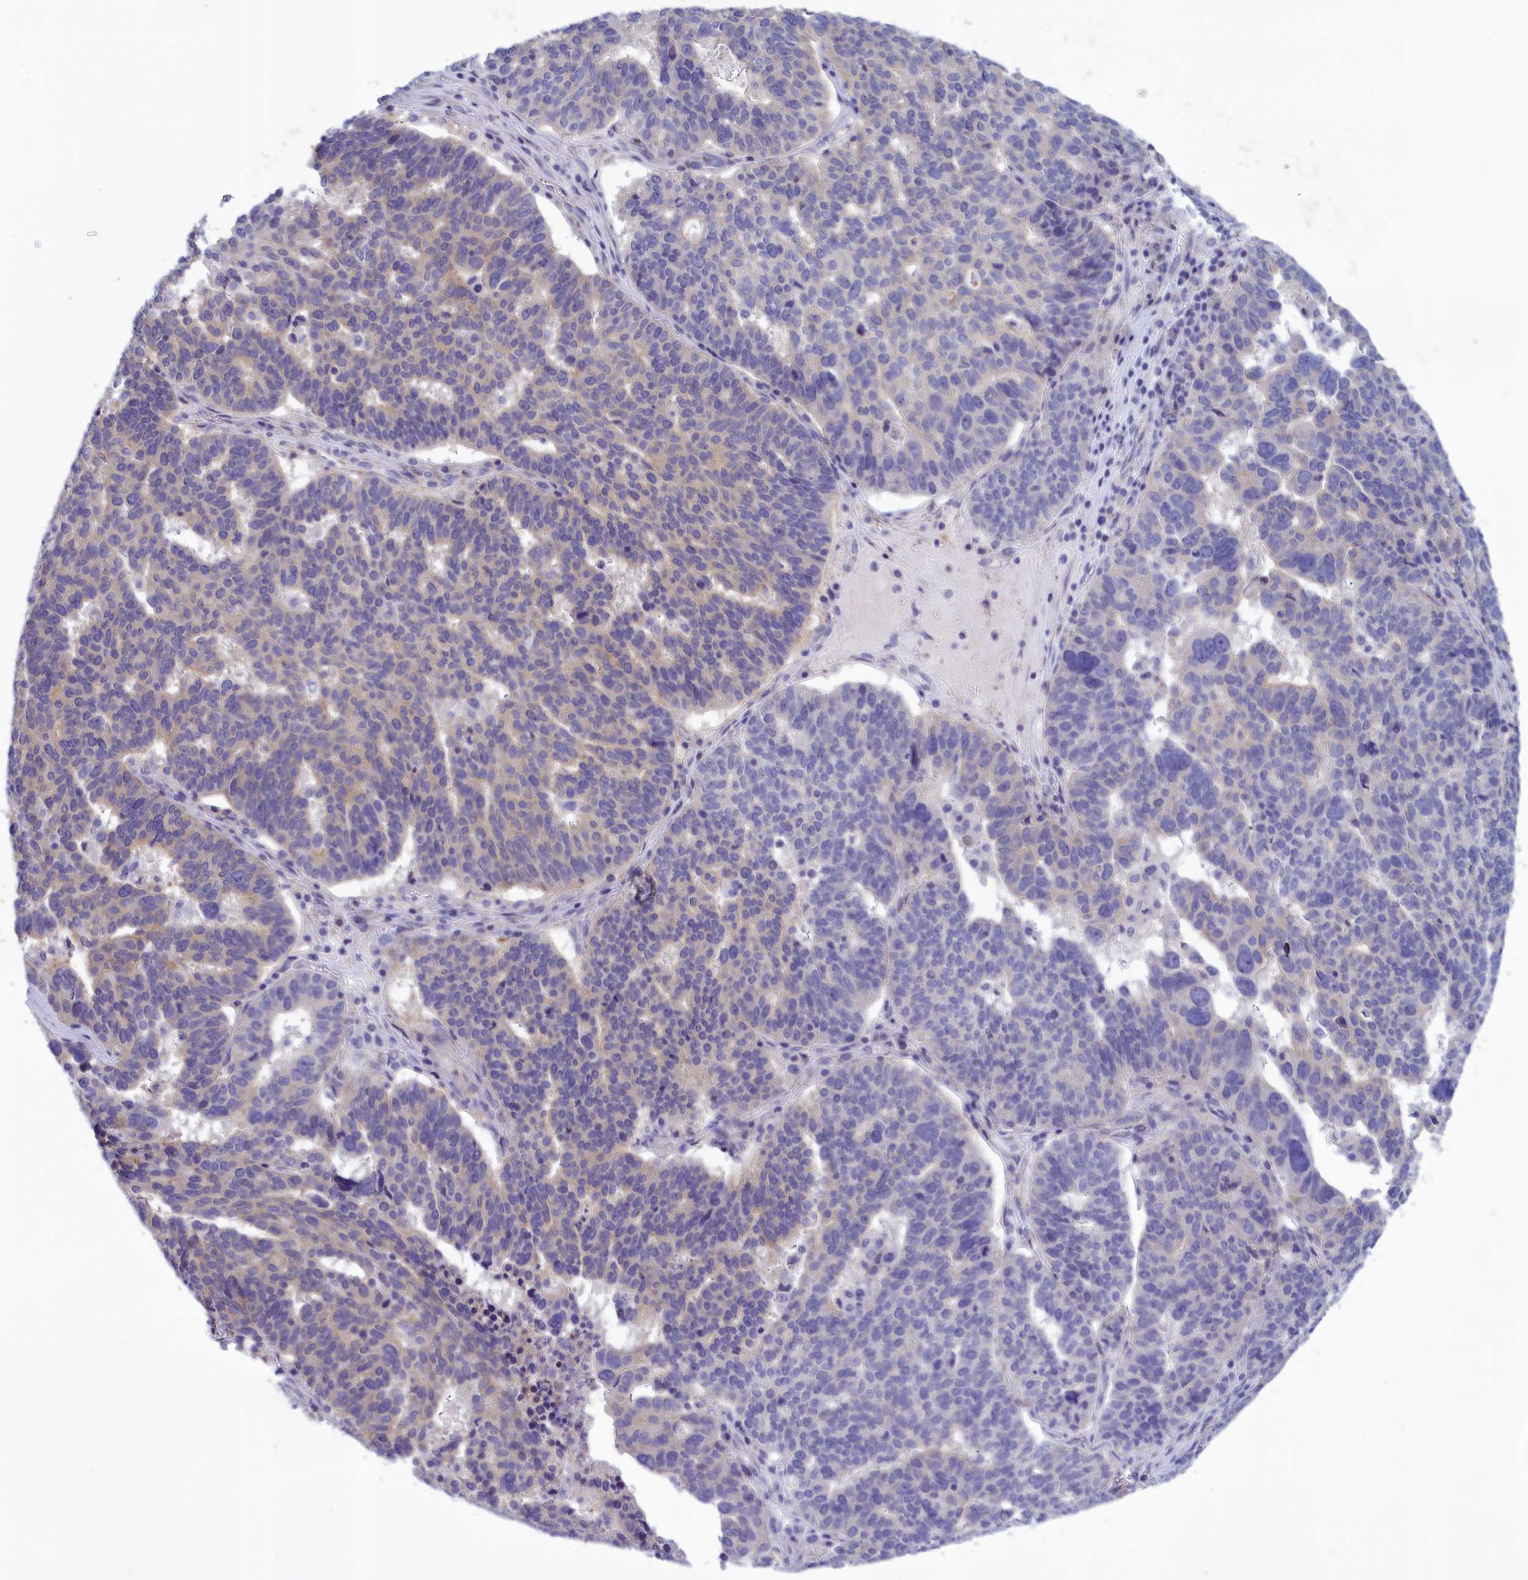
{"staining": {"intensity": "weak", "quantity": "<25%", "location": "cytoplasmic/membranous"}, "tissue": "ovarian cancer", "cell_type": "Tumor cells", "image_type": "cancer", "snomed": [{"axis": "morphology", "description": "Cystadenocarcinoma, serous, NOS"}, {"axis": "topography", "description": "Ovary"}], "caption": "Immunohistochemical staining of human ovarian serous cystadenocarcinoma reveals no significant positivity in tumor cells. The staining was performed using DAB (3,3'-diaminobenzidine) to visualize the protein expression in brown, while the nuclei were stained in blue with hematoxylin (Magnification: 20x).", "gene": "CORO2A", "patient": {"sex": "female", "age": 59}}